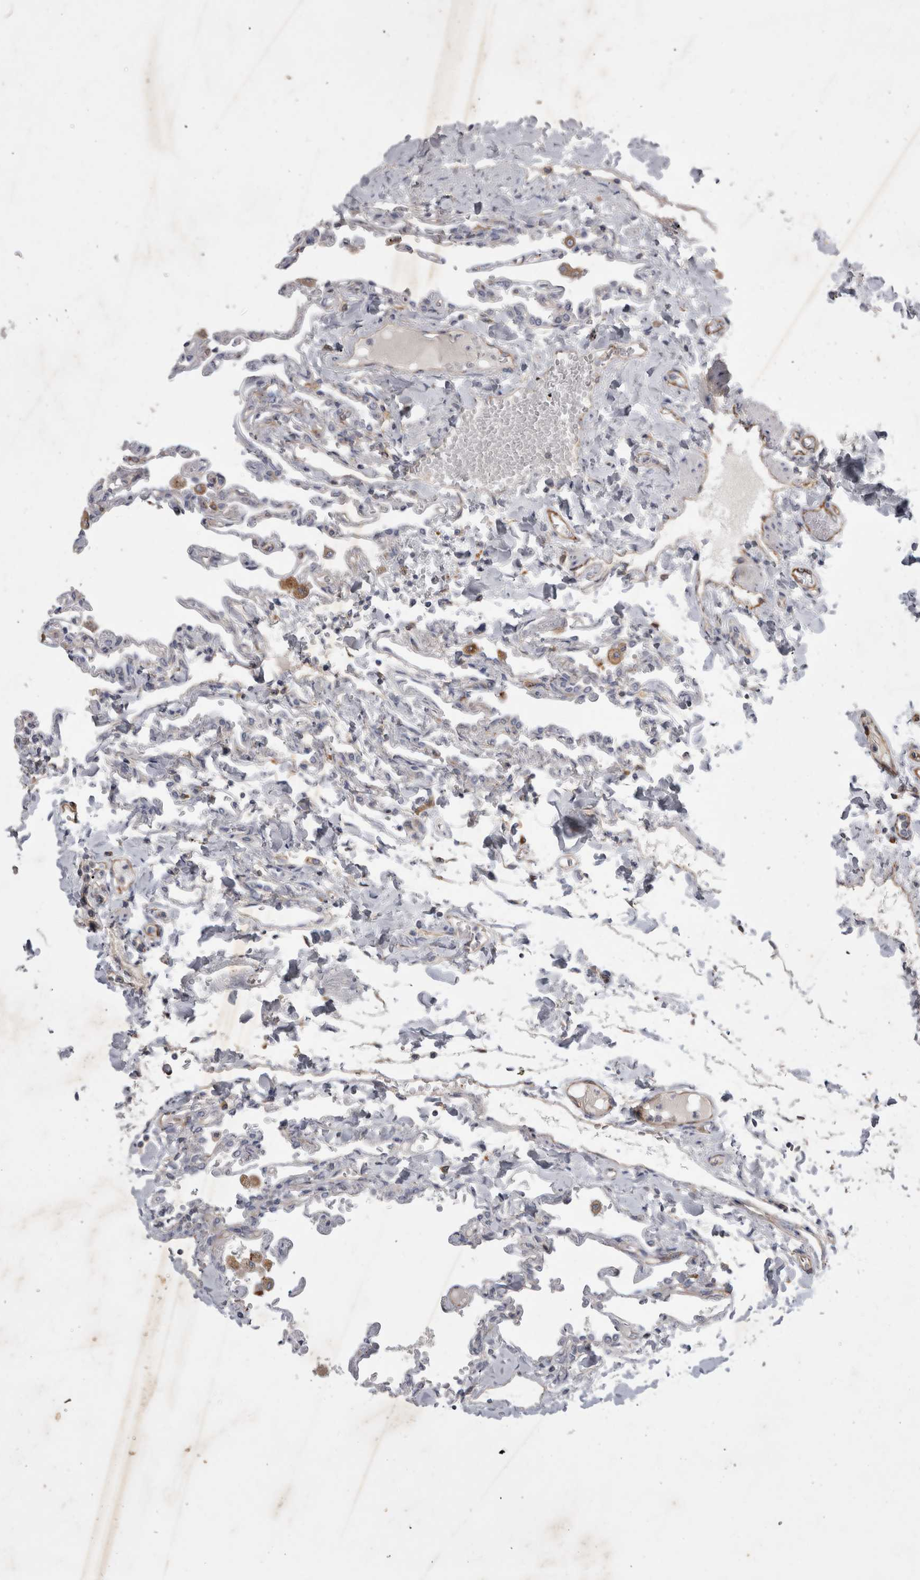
{"staining": {"intensity": "weak", "quantity": "<25%", "location": "cytoplasmic/membranous"}, "tissue": "lung", "cell_type": "Alveolar cells", "image_type": "normal", "snomed": [{"axis": "morphology", "description": "Normal tissue, NOS"}, {"axis": "topography", "description": "Lung"}], "caption": "Histopathology image shows no significant protein staining in alveolar cells of unremarkable lung.", "gene": "STRADB", "patient": {"sex": "male", "age": 21}}